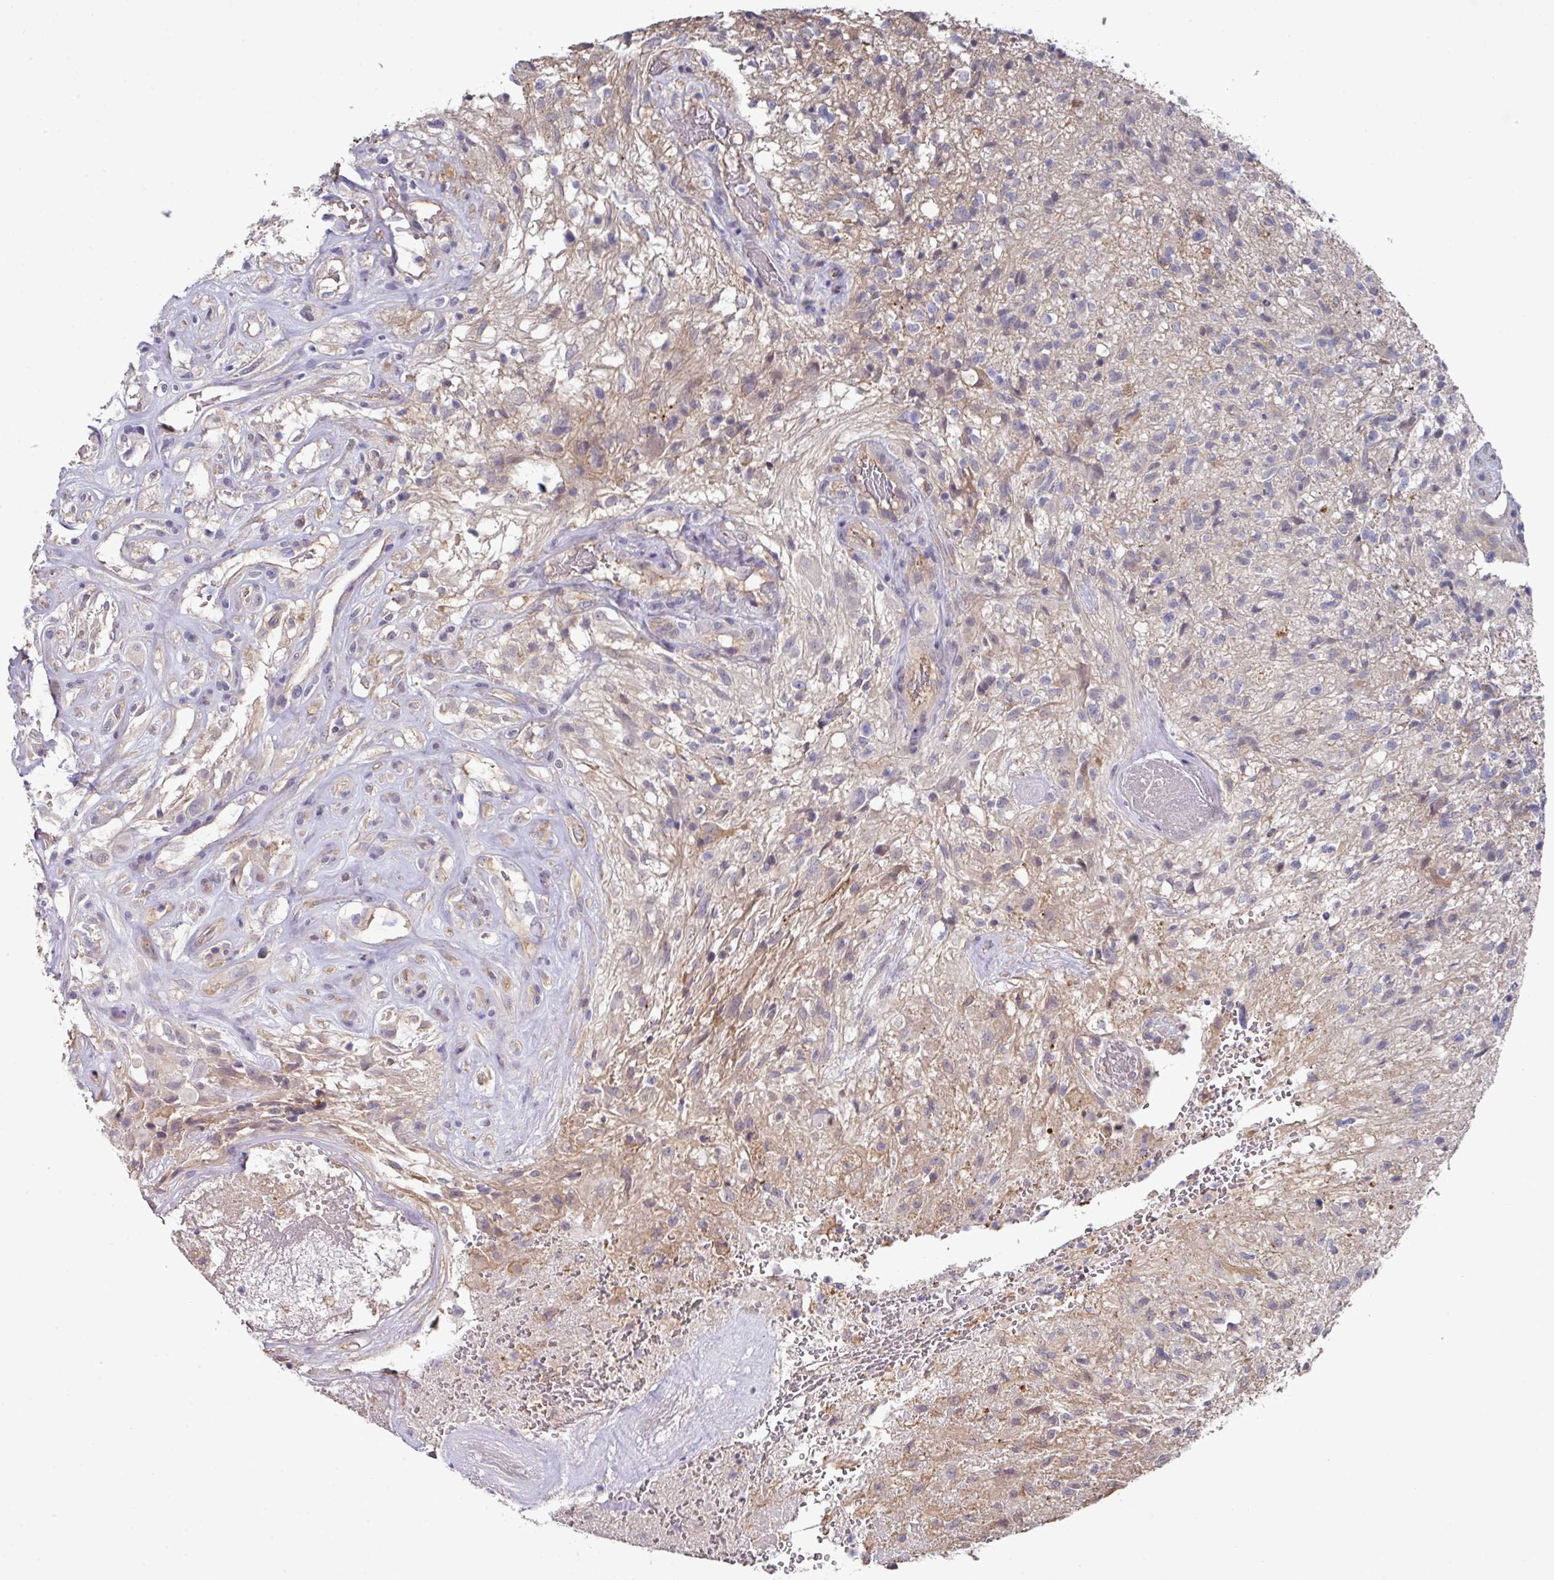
{"staining": {"intensity": "weak", "quantity": "25%-75%", "location": "cytoplasmic/membranous"}, "tissue": "glioma", "cell_type": "Tumor cells", "image_type": "cancer", "snomed": [{"axis": "morphology", "description": "Glioma, malignant, High grade"}, {"axis": "topography", "description": "Brain"}], "caption": "A micrograph of glioma stained for a protein displays weak cytoplasmic/membranous brown staining in tumor cells.", "gene": "PRR5", "patient": {"sex": "male", "age": 56}}